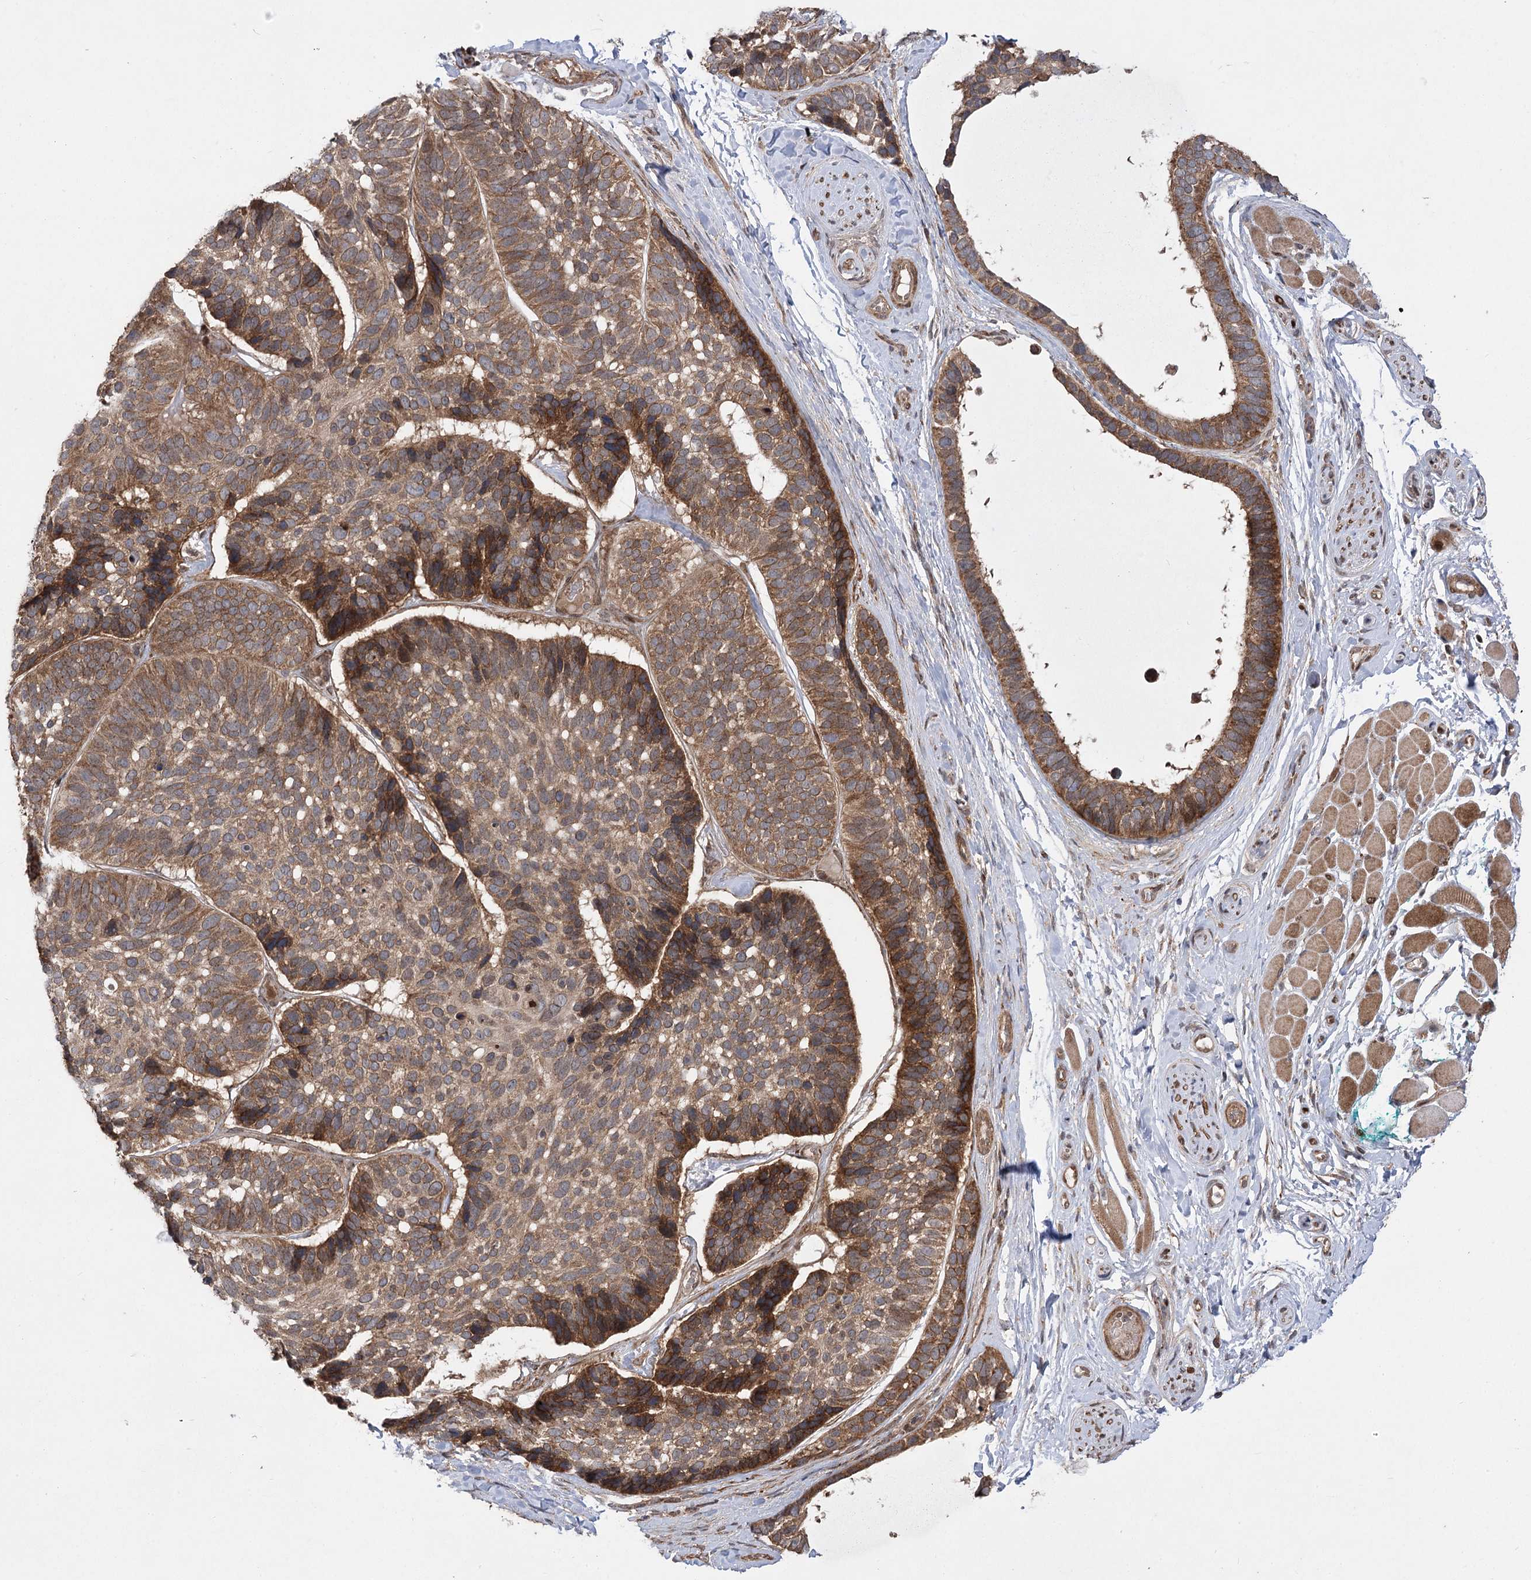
{"staining": {"intensity": "moderate", "quantity": ">75%", "location": "cytoplasmic/membranous"}, "tissue": "skin cancer", "cell_type": "Tumor cells", "image_type": "cancer", "snomed": [{"axis": "morphology", "description": "Basal cell carcinoma"}, {"axis": "topography", "description": "Skin"}], "caption": "This is a photomicrograph of immunohistochemistry staining of skin basal cell carcinoma, which shows moderate expression in the cytoplasmic/membranous of tumor cells.", "gene": "TENM2", "patient": {"sex": "male", "age": 62}}